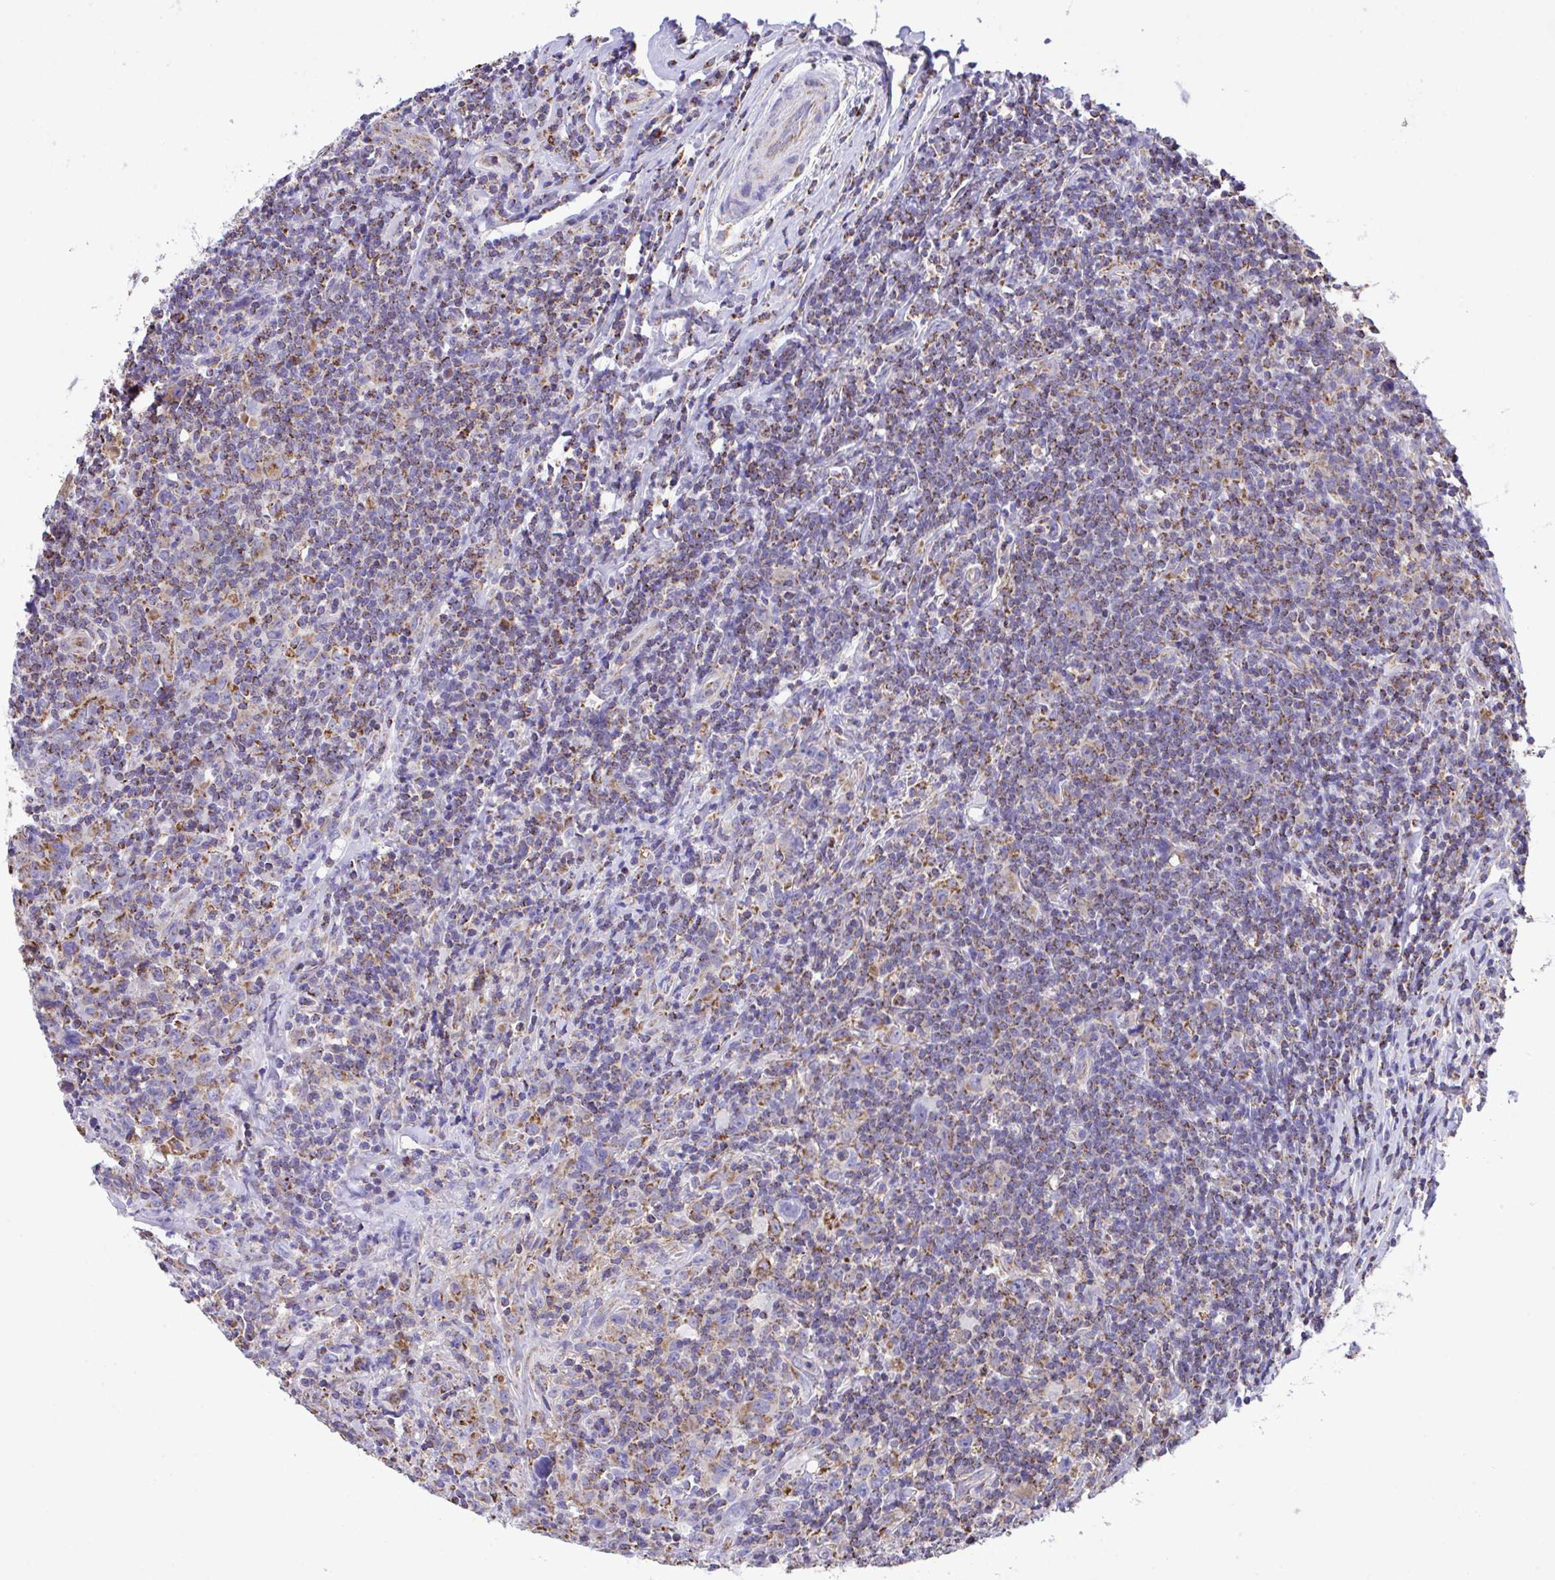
{"staining": {"intensity": "moderate", "quantity": "25%-75%", "location": "cytoplasmic/membranous"}, "tissue": "lymphoma", "cell_type": "Tumor cells", "image_type": "cancer", "snomed": [{"axis": "morphology", "description": "Hodgkin's disease, NOS"}, {"axis": "topography", "description": "Lymph node"}], "caption": "Immunohistochemistry of human lymphoma reveals medium levels of moderate cytoplasmic/membranous positivity in approximately 25%-75% of tumor cells. (DAB (3,3'-diaminobenzidine) IHC with brightfield microscopy, high magnification).", "gene": "PCMTD2", "patient": {"sex": "female", "age": 18}}